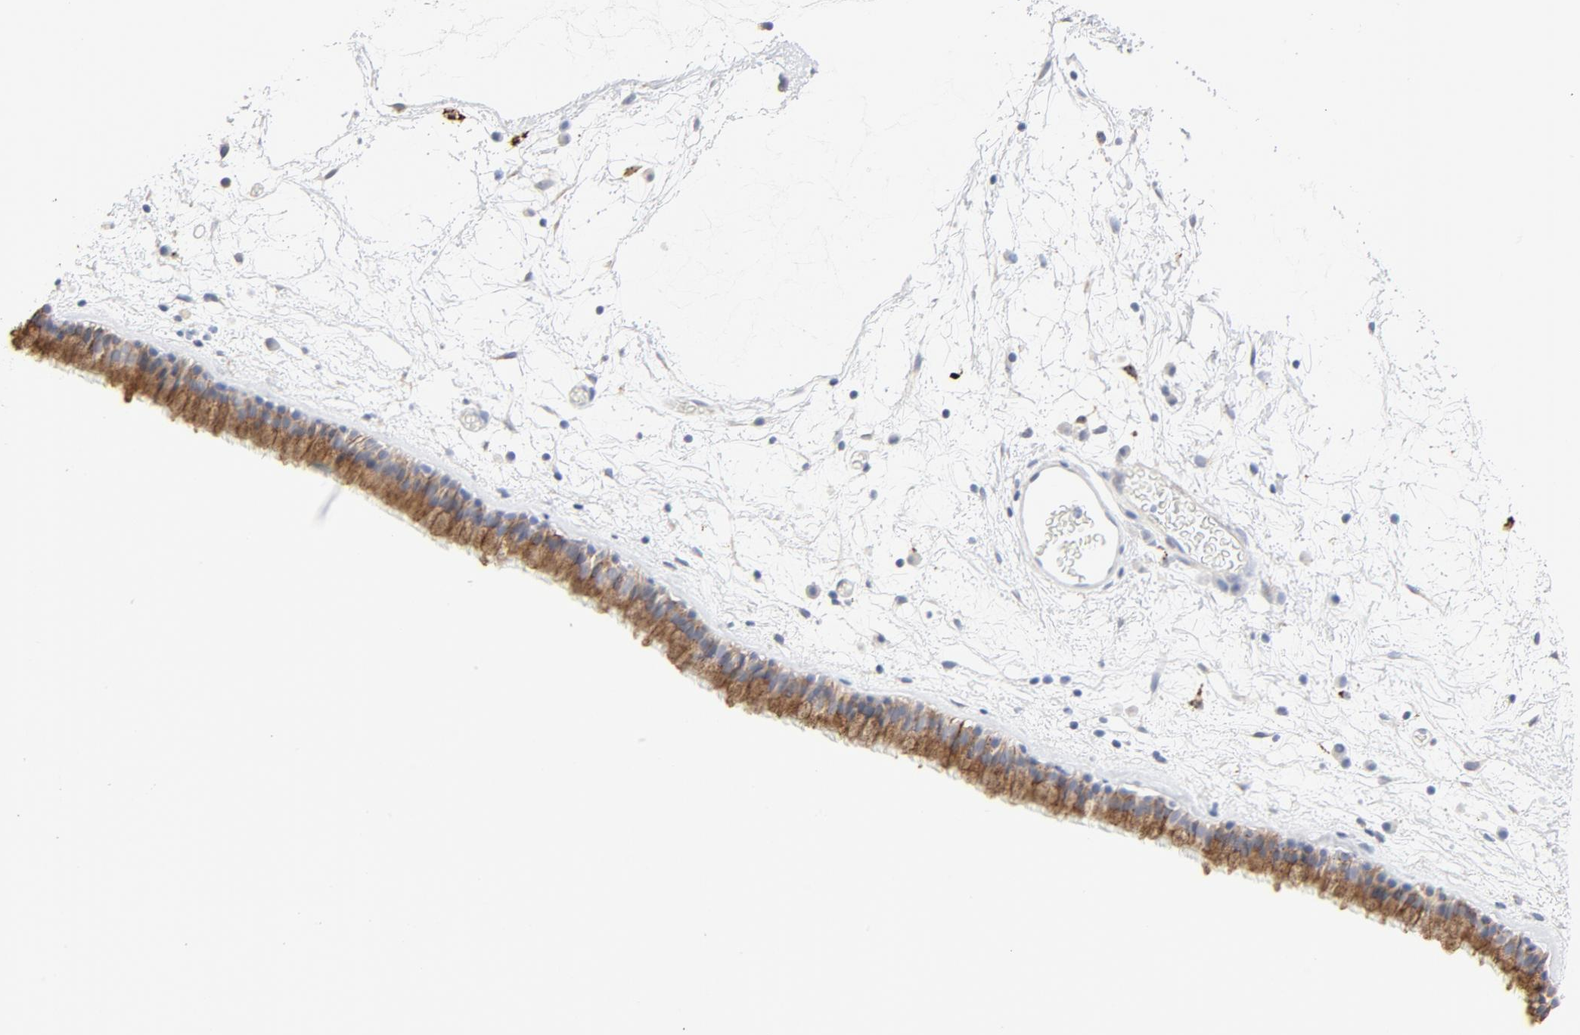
{"staining": {"intensity": "strong", "quantity": ">75%", "location": "cytoplasmic/membranous"}, "tissue": "nasopharynx", "cell_type": "Respiratory epithelial cells", "image_type": "normal", "snomed": [{"axis": "morphology", "description": "Normal tissue, NOS"}, {"axis": "morphology", "description": "Inflammation, NOS"}, {"axis": "topography", "description": "Nasopharynx"}], "caption": "This photomicrograph exhibits IHC staining of normal human nasopharynx, with high strong cytoplasmic/membranous staining in approximately >75% of respiratory epithelial cells.", "gene": "MAGEB17", "patient": {"sex": "male", "age": 48}}